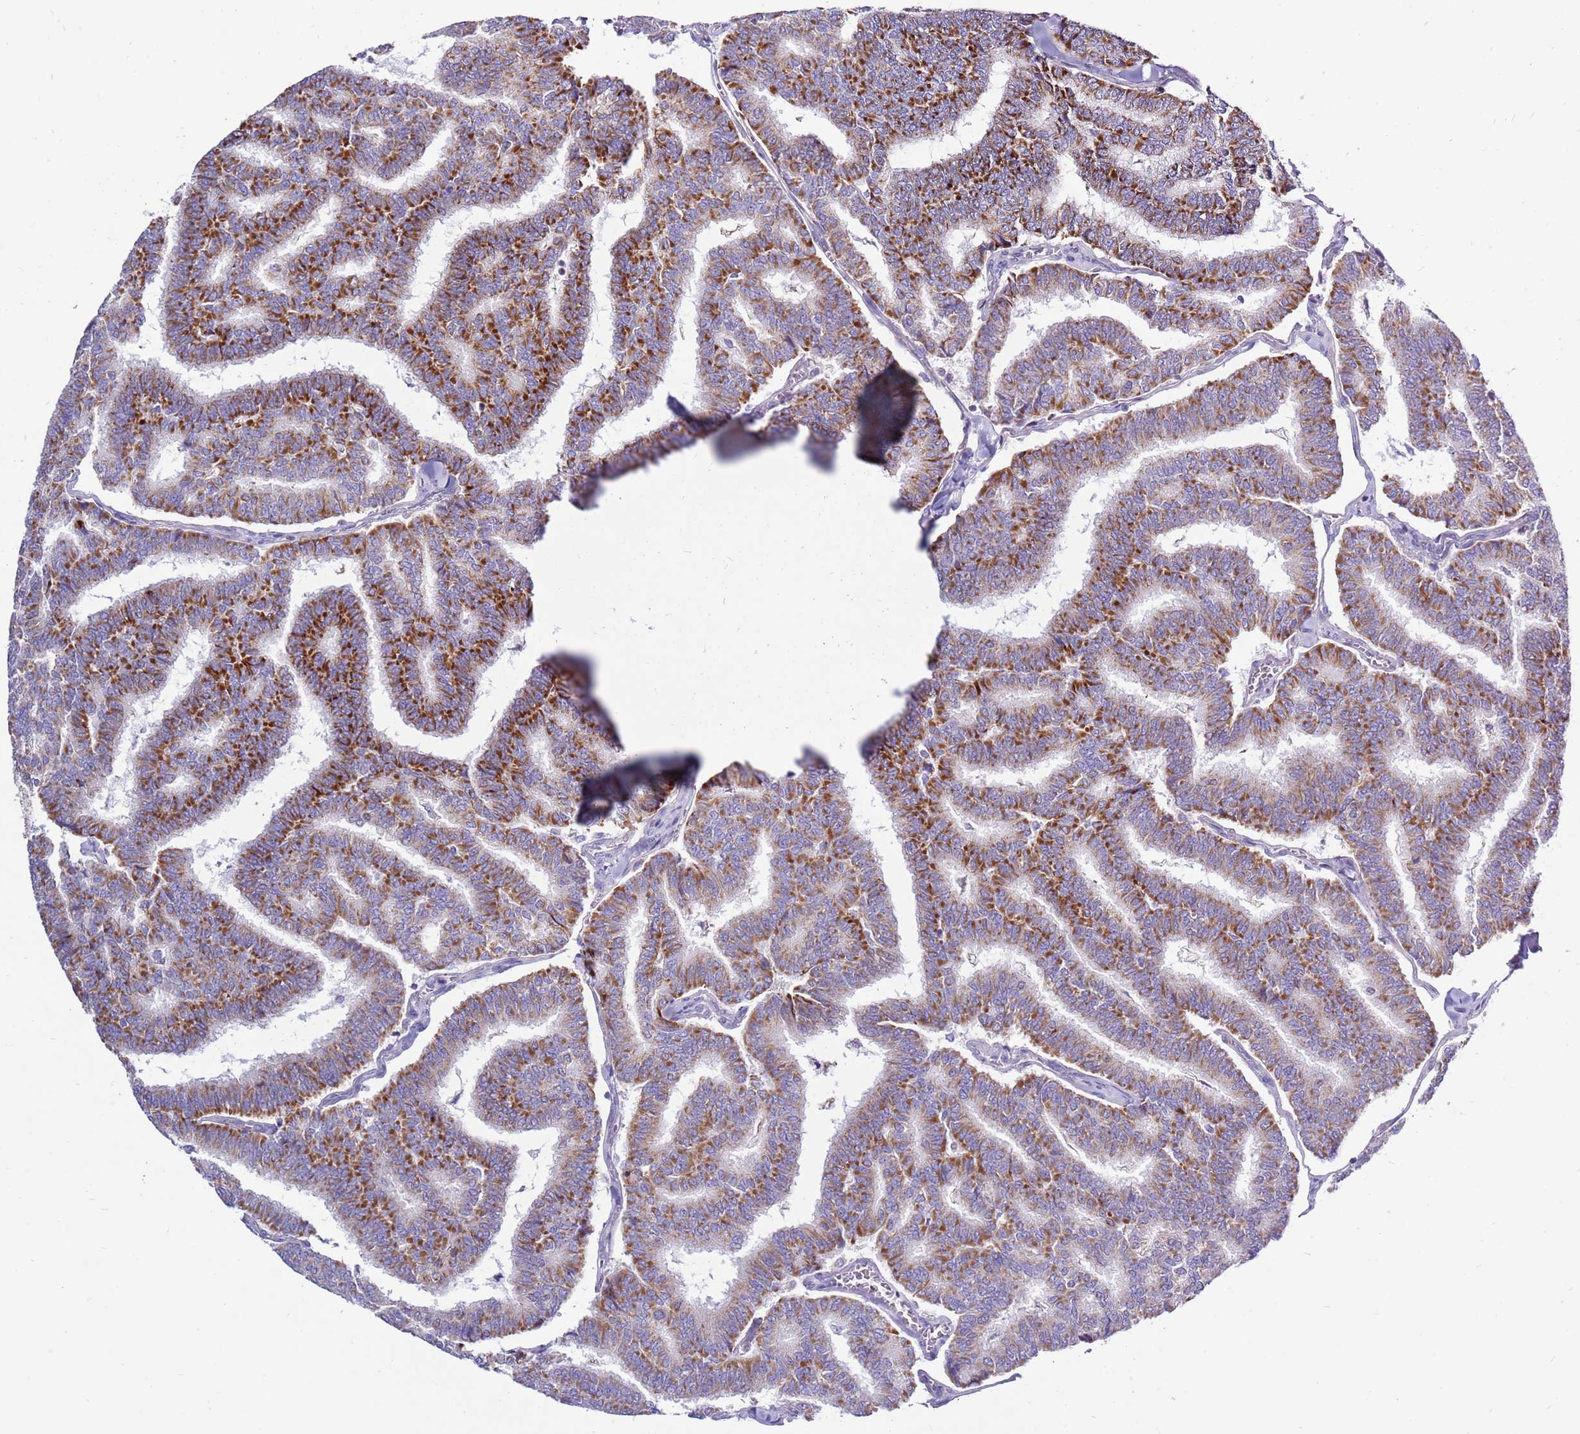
{"staining": {"intensity": "strong", "quantity": ">75%", "location": "cytoplasmic/membranous"}, "tissue": "thyroid cancer", "cell_type": "Tumor cells", "image_type": "cancer", "snomed": [{"axis": "morphology", "description": "Papillary adenocarcinoma, NOS"}, {"axis": "topography", "description": "Thyroid gland"}], "caption": "DAB (3,3'-diaminobenzidine) immunohistochemical staining of human thyroid cancer (papillary adenocarcinoma) reveals strong cytoplasmic/membranous protein expression in about >75% of tumor cells.", "gene": "IGF1R", "patient": {"sex": "female", "age": 35}}